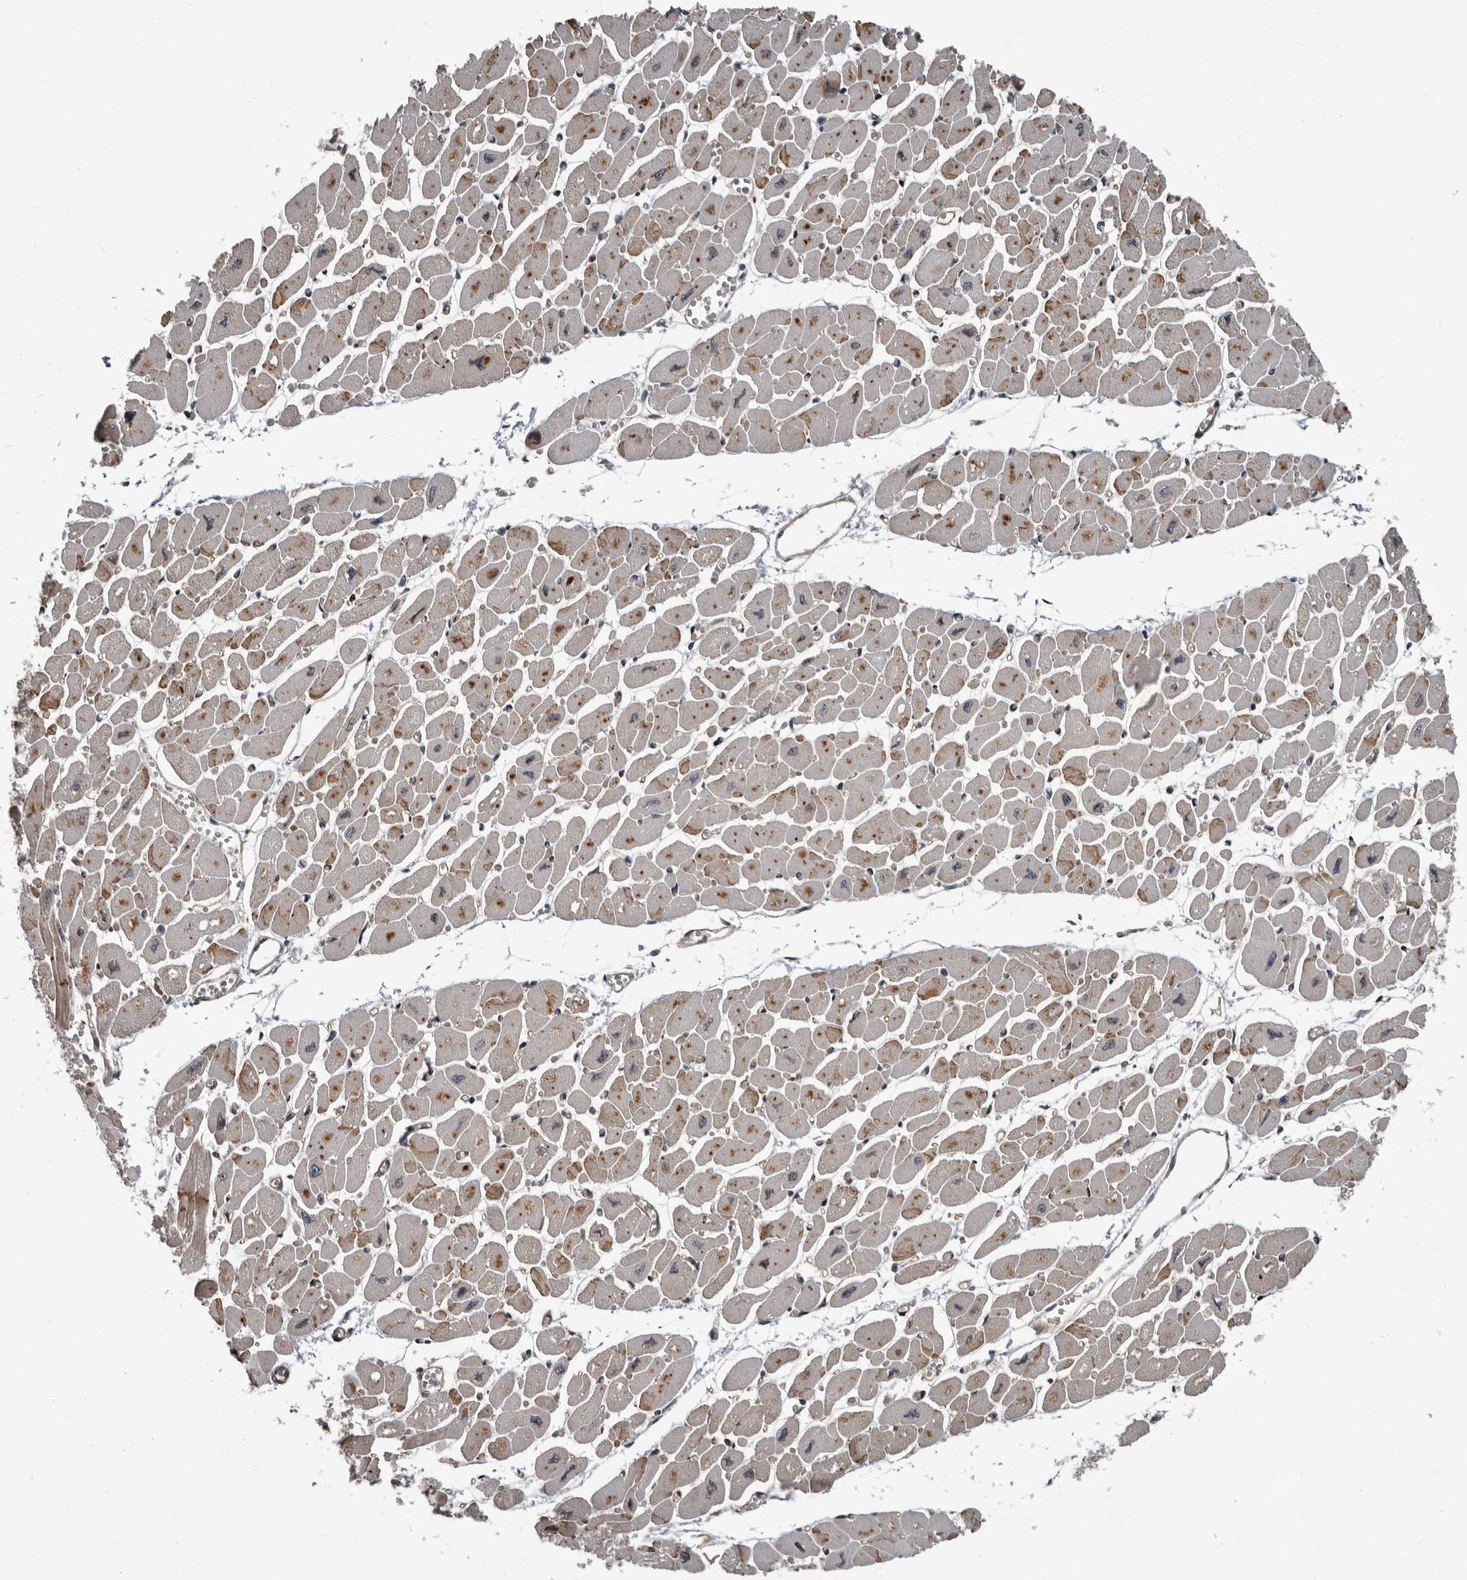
{"staining": {"intensity": "moderate", "quantity": ">75%", "location": "cytoplasmic/membranous"}, "tissue": "heart muscle", "cell_type": "Cardiomyocytes", "image_type": "normal", "snomed": [{"axis": "morphology", "description": "Normal tissue, NOS"}, {"axis": "topography", "description": "Heart"}], "caption": "Brown immunohistochemical staining in normal human heart muscle displays moderate cytoplasmic/membranous positivity in approximately >75% of cardiomyocytes.", "gene": "CHD1L", "patient": {"sex": "female", "age": 54}}